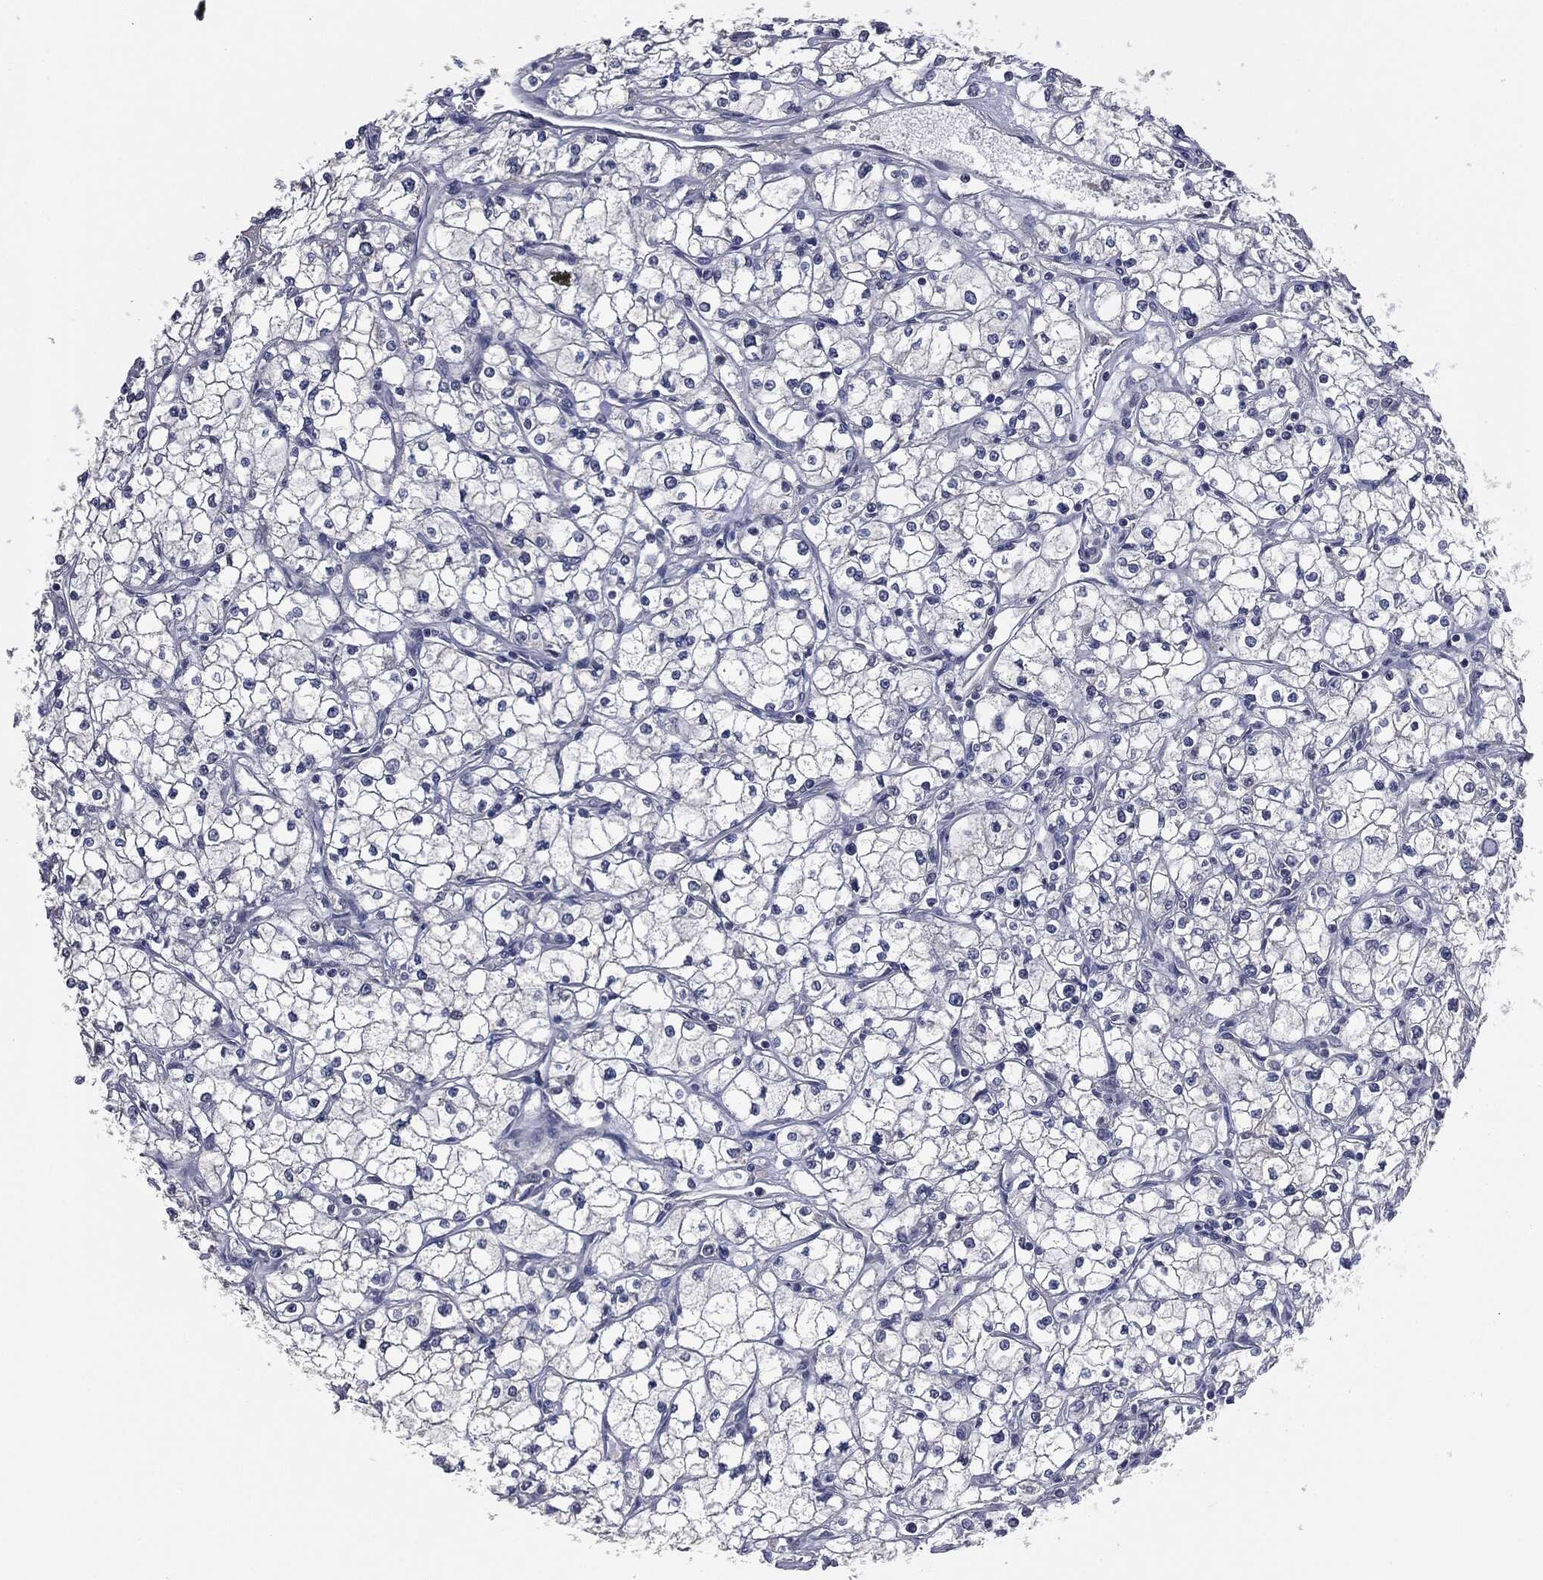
{"staining": {"intensity": "negative", "quantity": "none", "location": "none"}, "tissue": "renal cancer", "cell_type": "Tumor cells", "image_type": "cancer", "snomed": [{"axis": "morphology", "description": "Adenocarcinoma, NOS"}, {"axis": "topography", "description": "Kidney"}], "caption": "High magnification brightfield microscopy of adenocarcinoma (renal) stained with DAB (3,3'-diaminobenzidine) (brown) and counterstained with hematoxylin (blue): tumor cells show no significant positivity.", "gene": "IL1RN", "patient": {"sex": "male", "age": 67}}